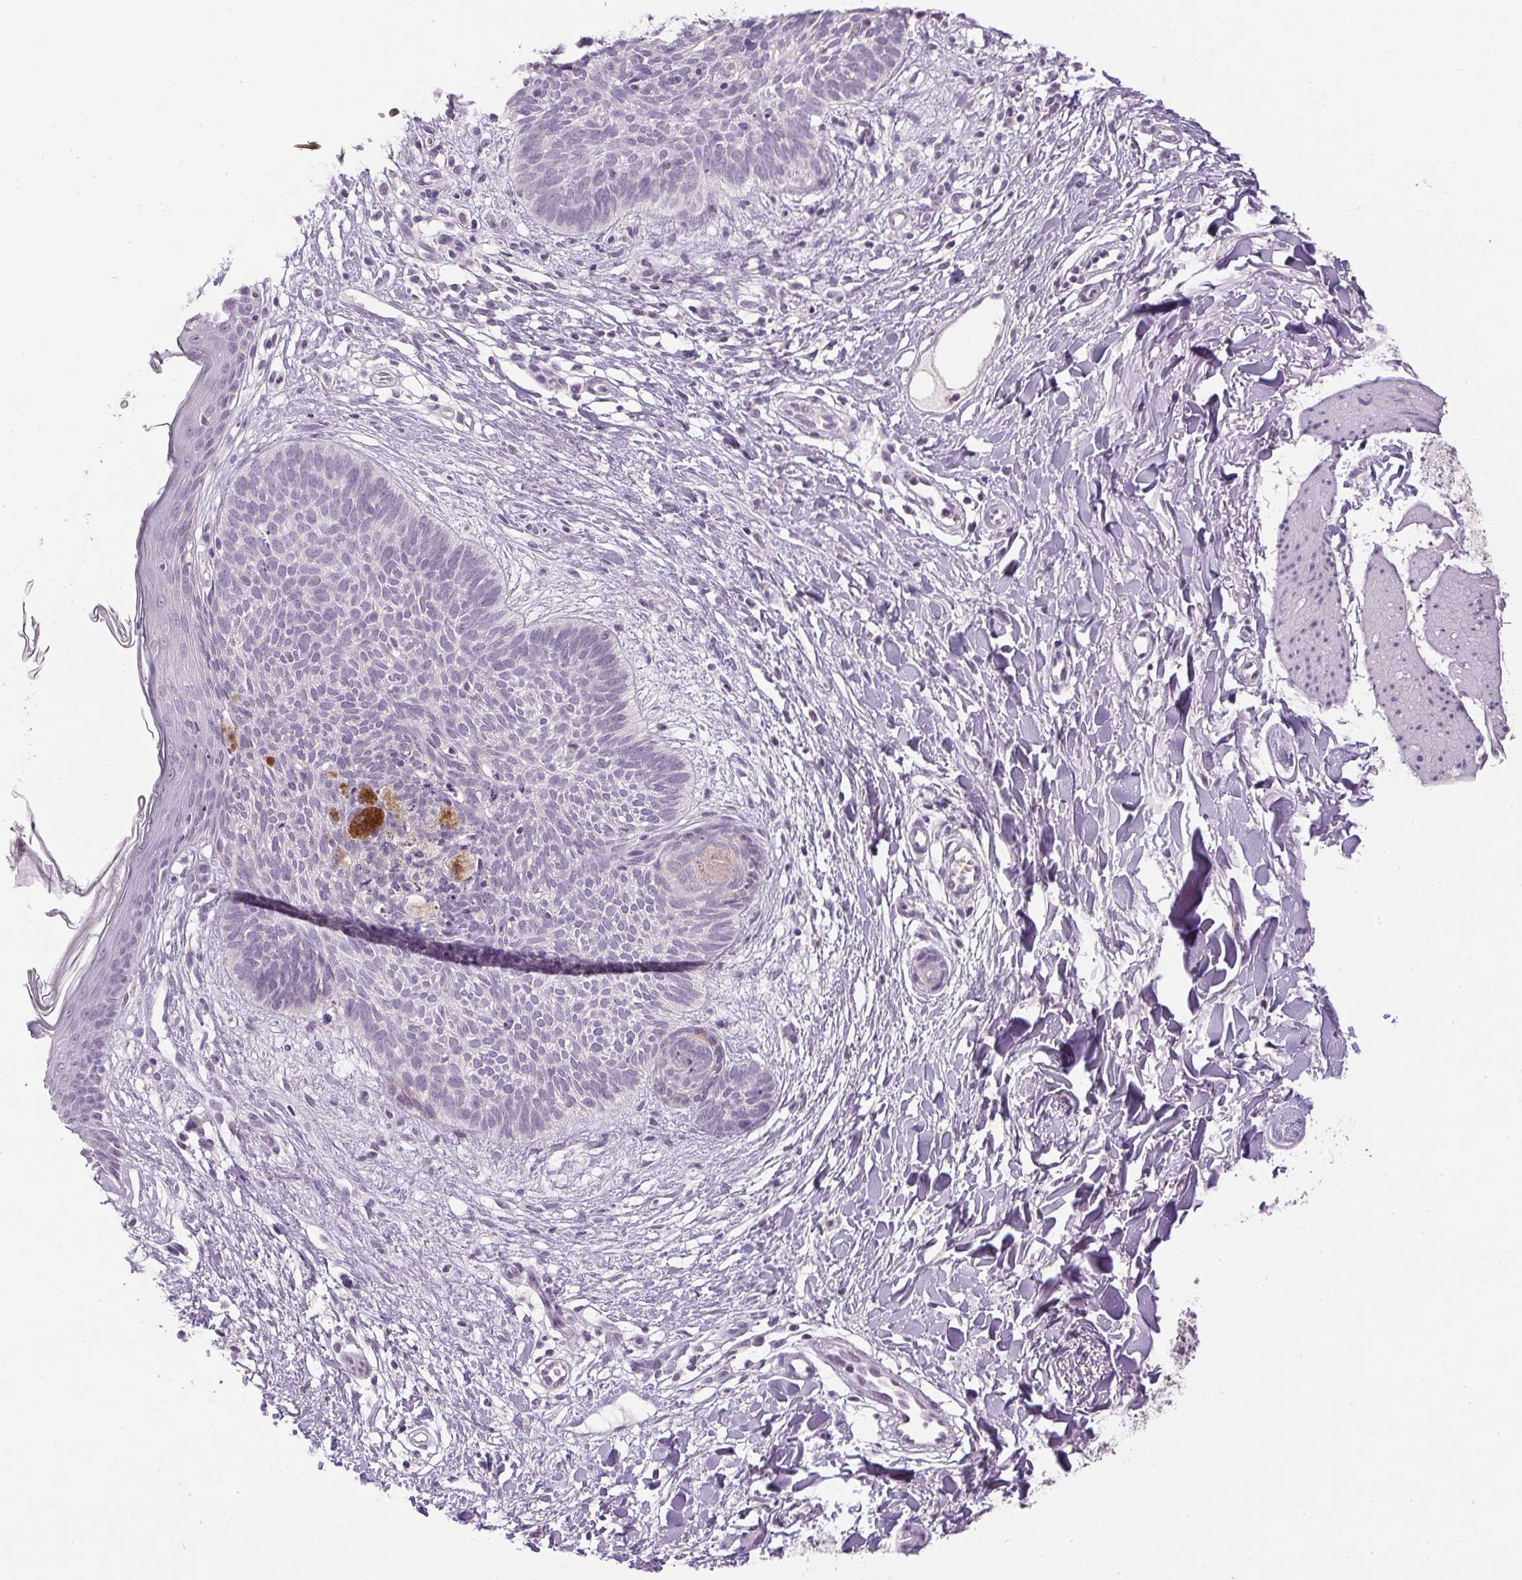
{"staining": {"intensity": "negative", "quantity": "none", "location": "none"}, "tissue": "skin cancer", "cell_type": "Tumor cells", "image_type": "cancer", "snomed": [{"axis": "morphology", "description": "Basal cell carcinoma"}, {"axis": "topography", "description": "Skin"}], "caption": "Tumor cells are negative for protein expression in human skin cancer (basal cell carcinoma).", "gene": "PRL", "patient": {"sex": "female", "age": 84}}